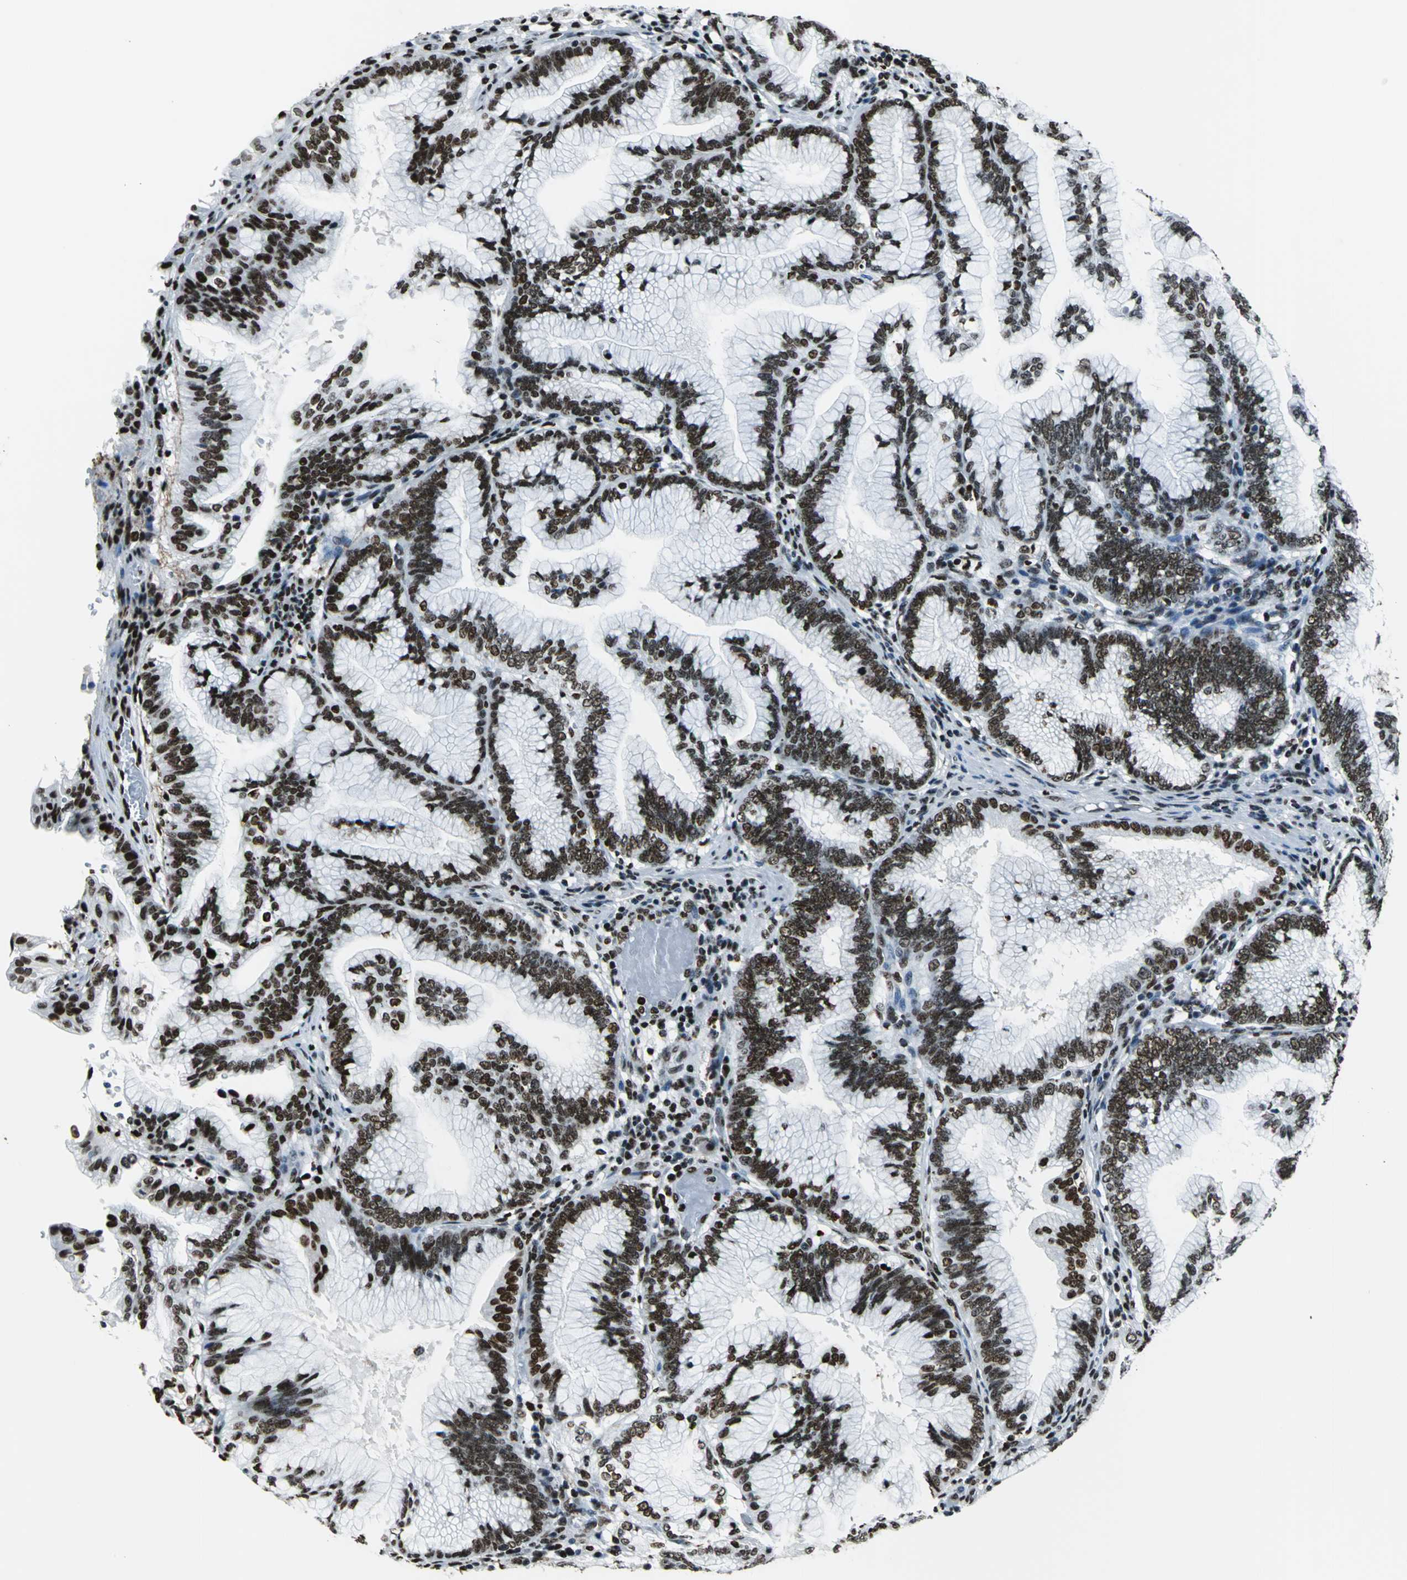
{"staining": {"intensity": "strong", "quantity": ">75%", "location": "nuclear"}, "tissue": "pancreatic cancer", "cell_type": "Tumor cells", "image_type": "cancer", "snomed": [{"axis": "morphology", "description": "Adenocarcinoma, NOS"}, {"axis": "topography", "description": "Pancreas"}], "caption": "A brown stain highlights strong nuclear staining of a protein in human pancreatic adenocarcinoma tumor cells. (DAB = brown stain, brightfield microscopy at high magnification).", "gene": "APEX1", "patient": {"sex": "female", "age": 64}}